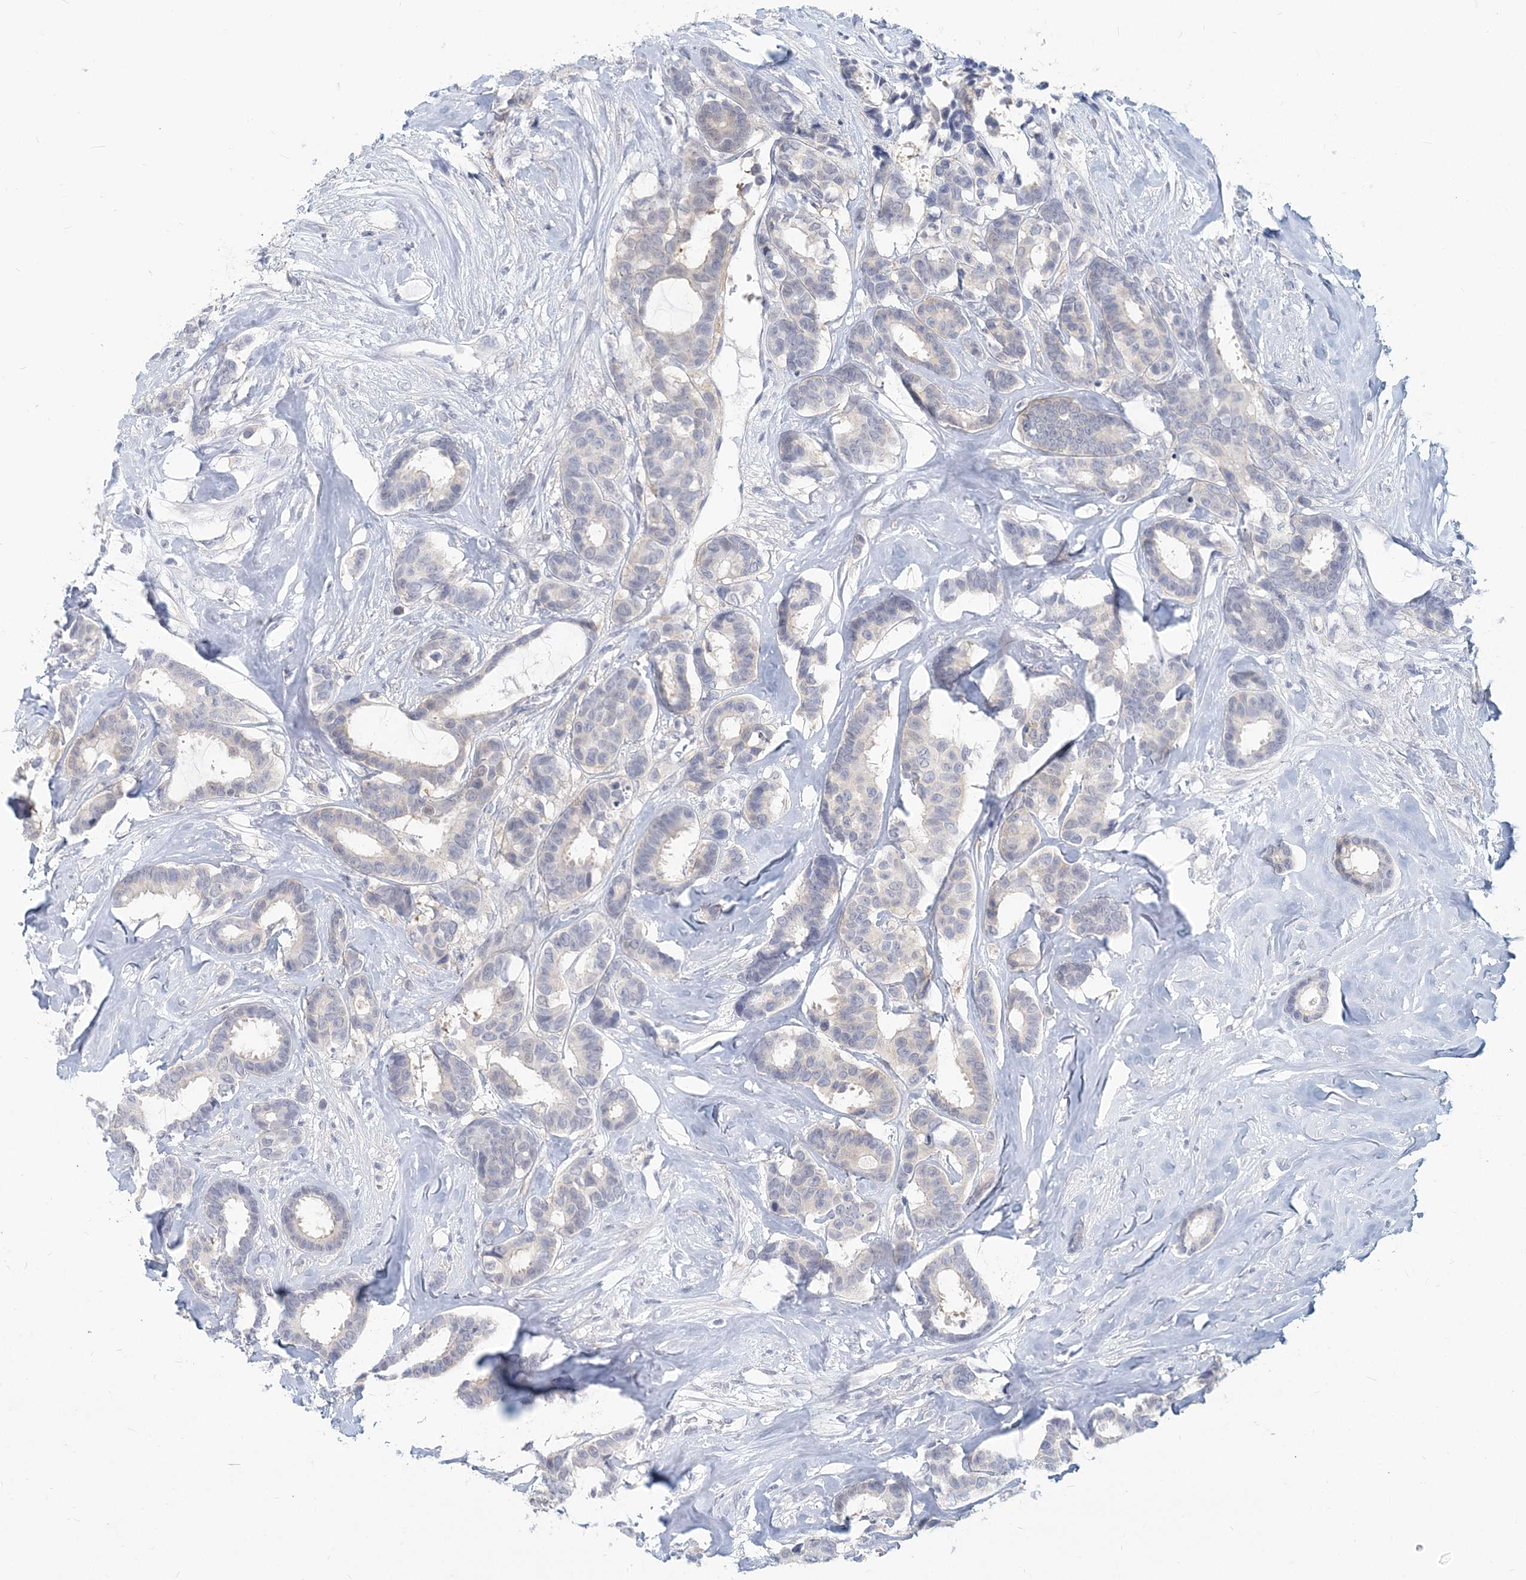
{"staining": {"intensity": "negative", "quantity": "none", "location": "none"}, "tissue": "breast cancer", "cell_type": "Tumor cells", "image_type": "cancer", "snomed": [{"axis": "morphology", "description": "Duct carcinoma"}, {"axis": "topography", "description": "Breast"}], "caption": "The histopathology image displays no staining of tumor cells in breast cancer.", "gene": "GMPPA", "patient": {"sex": "female", "age": 87}}